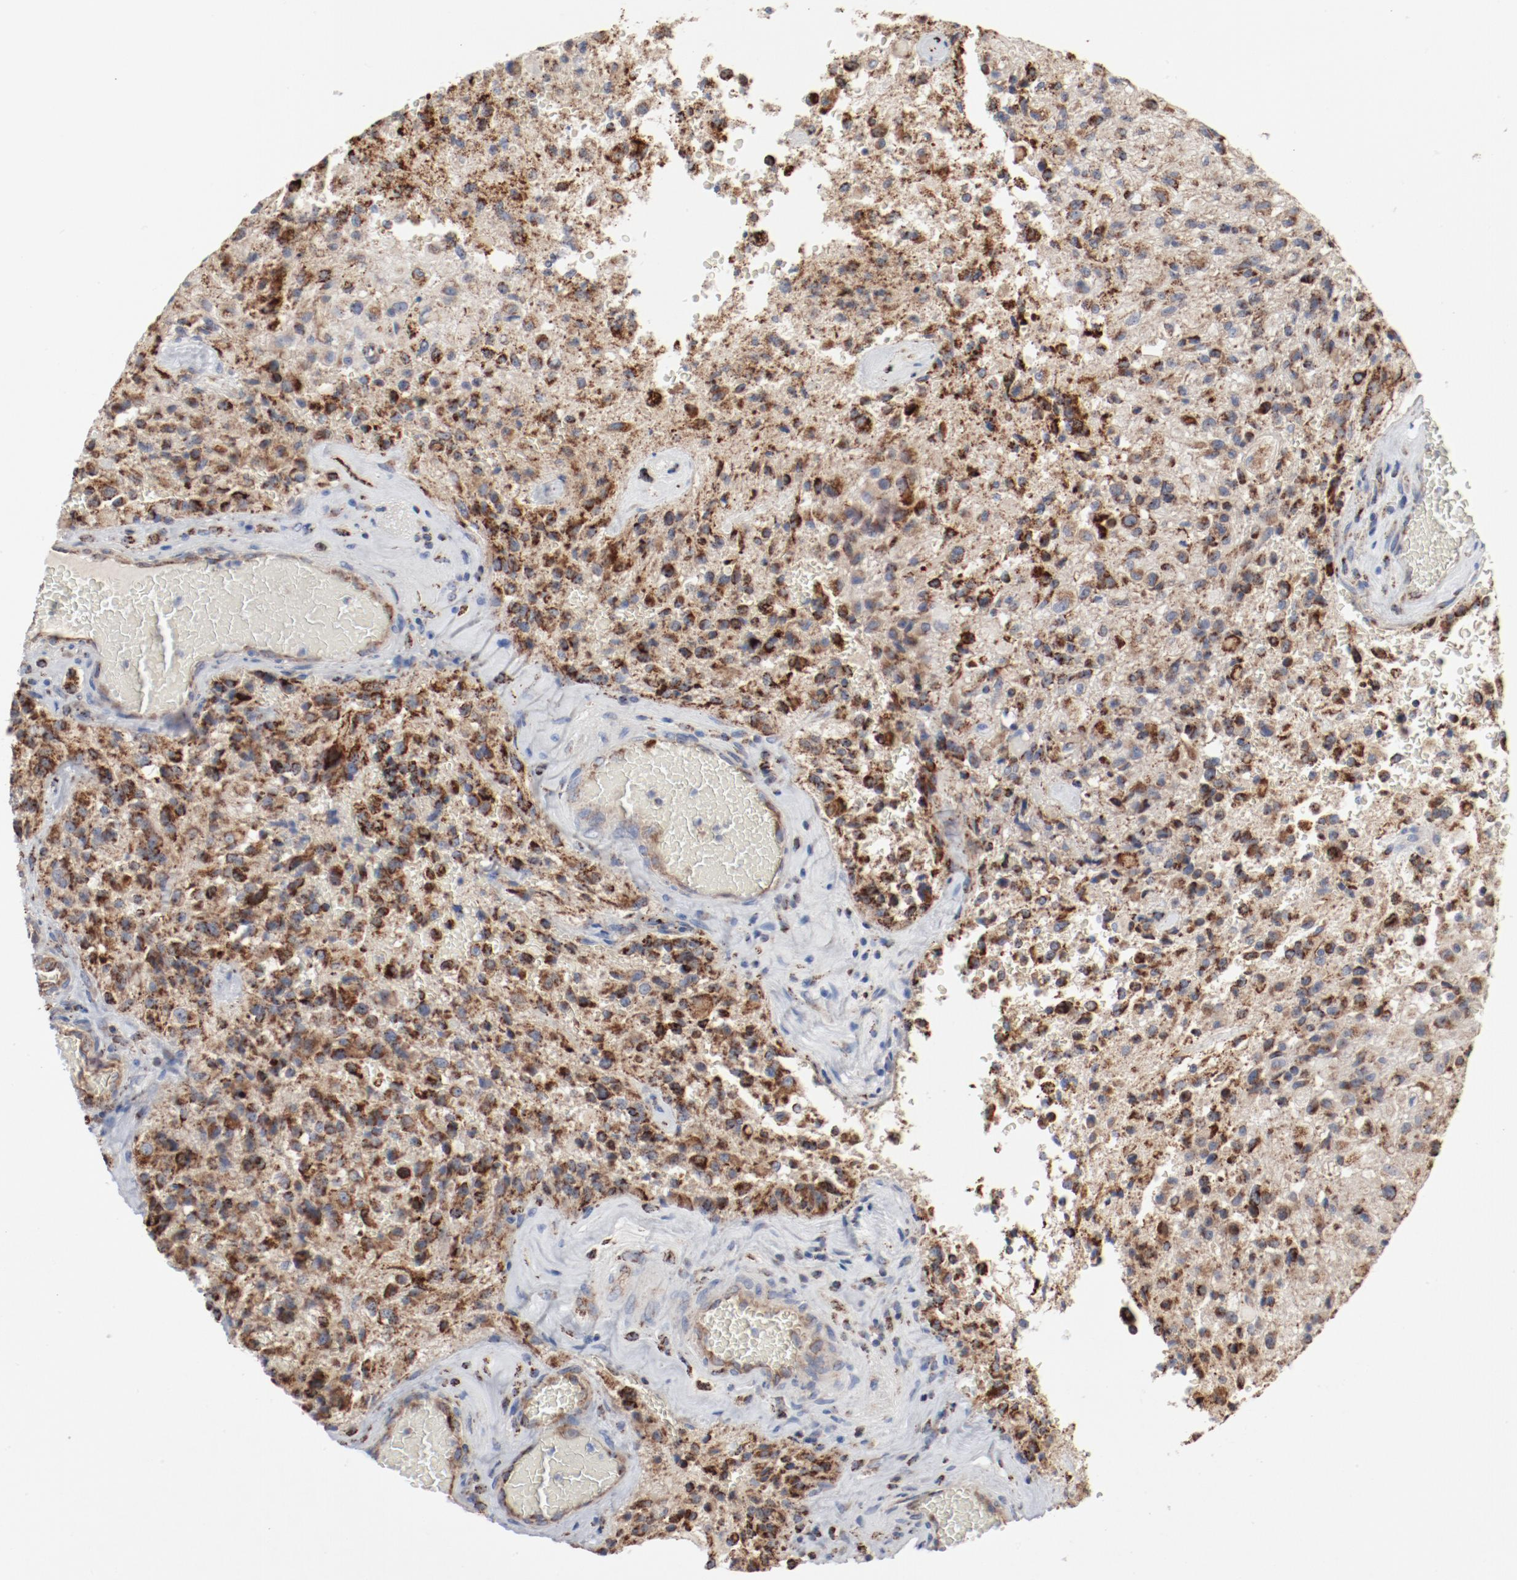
{"staining": {"intensity": "moderate", "quantity": ">75%", "location": "cytoplasmic/membranous"}, "tissue": "glioma", "cell_type": "Tumor cells", "image_type": "cancer", "snomed": [{"axis": "morphology", "description": "Normal tissue, NOS"}, {"axis": "morphology", "description": "Glioma, malignant, High grade"}, {"axis": "topography", "description": "Cerebral cortex"}], "caption": "A brown stain labels moderate cytoplasmic/membranous positivity of a protein in human malignant high-grade glioma tumor cells.", "gene": "SETD3", "patient": {"sex": "male", "age": 56}}